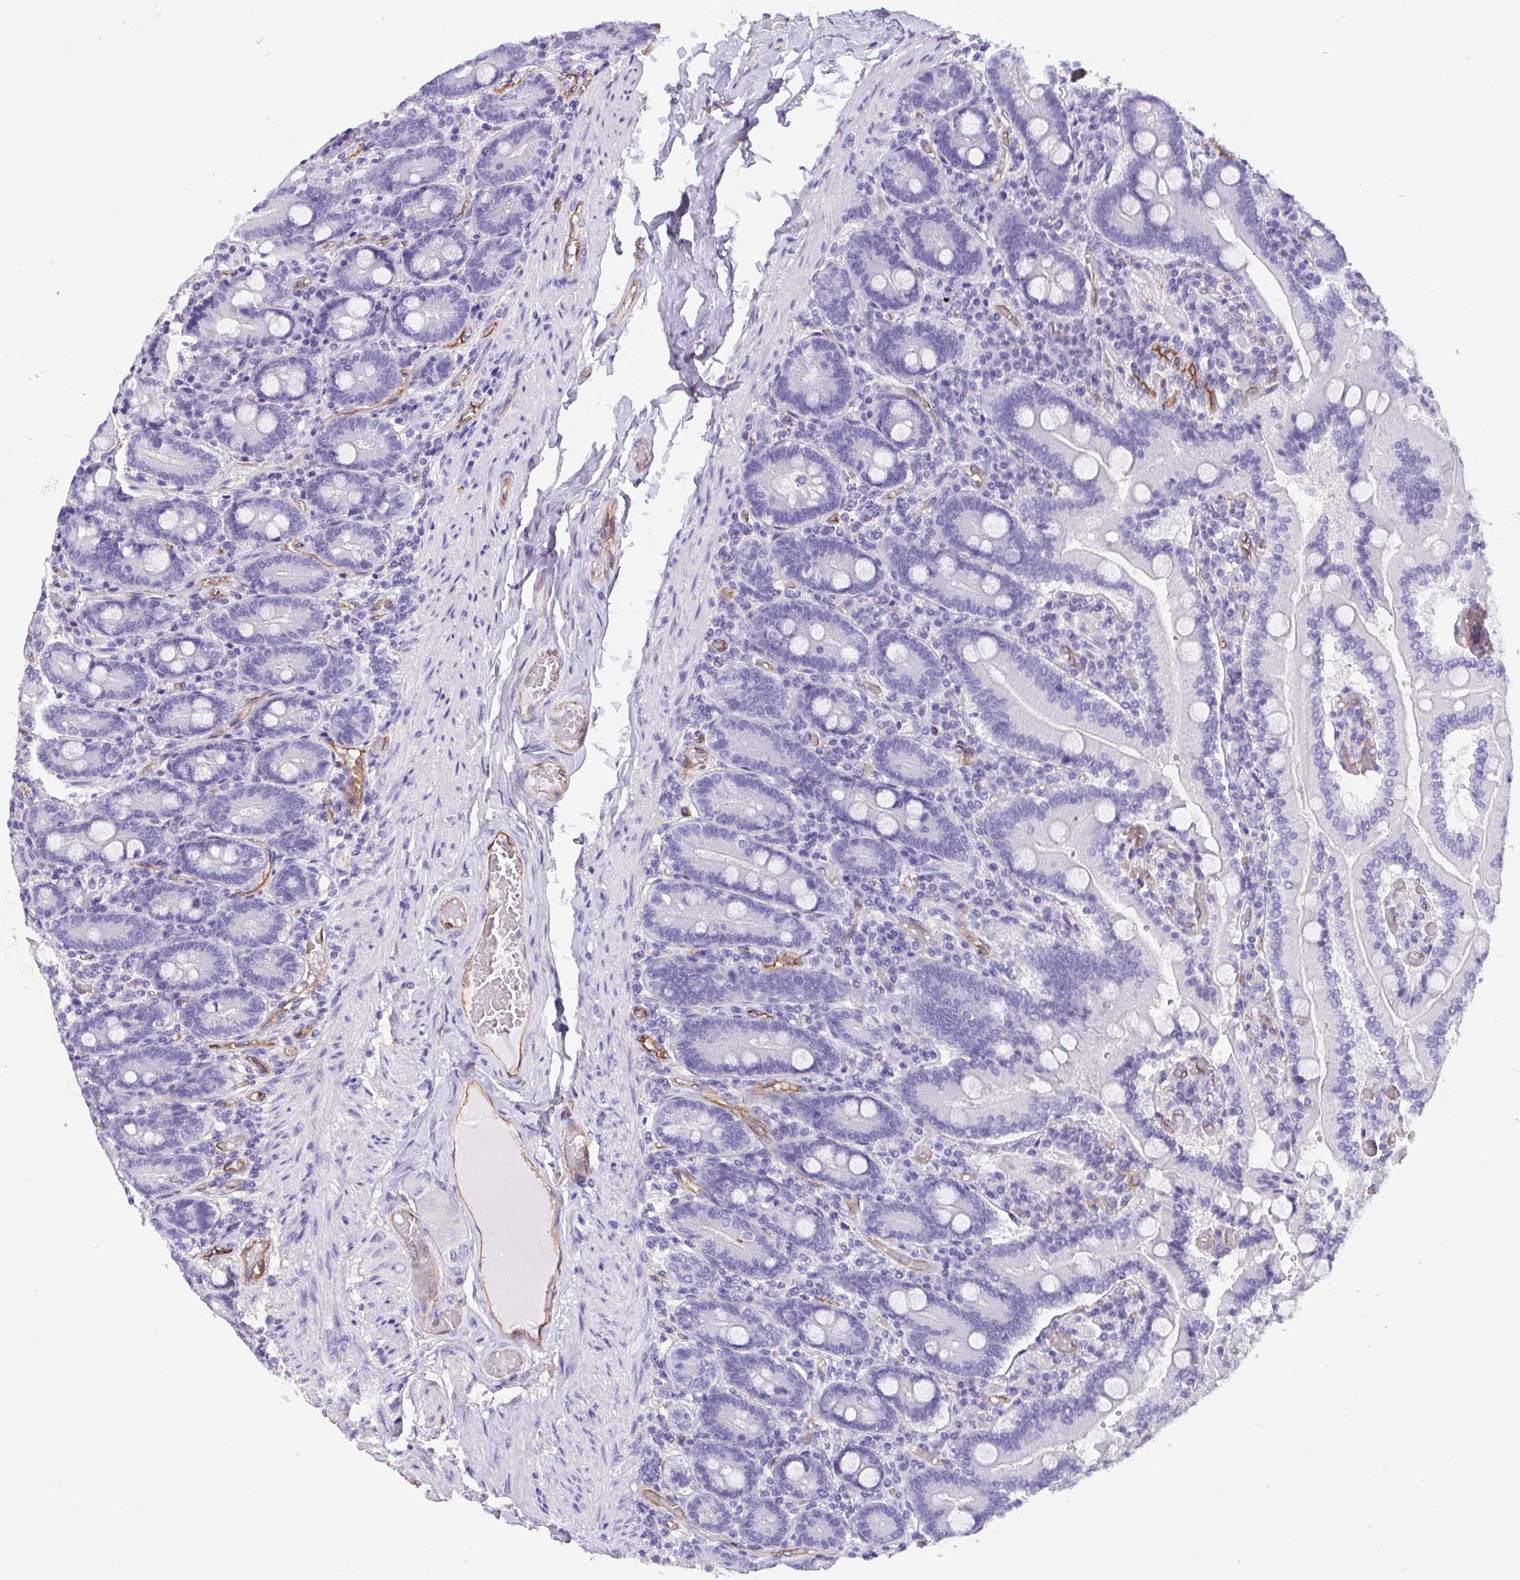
{"staining": {"intensity": "negative", "quantity": "none", "location": "none"}, "tissue": "duodenum", "cell_type": "Glandular cells", "image_type": "normal", "snomed": [{"axis": "morphology", "description": "Normal tissue, NOS"}, {"axis": "topography", "description": "Duodenum"}], "caption": "A high-resolution image shows immunohistochemistry staining of benign duodenum, which displays no significant staining in glandular cells.", "gene": "LIMCH1", "patient": {"sex": "female", "age": 62}}